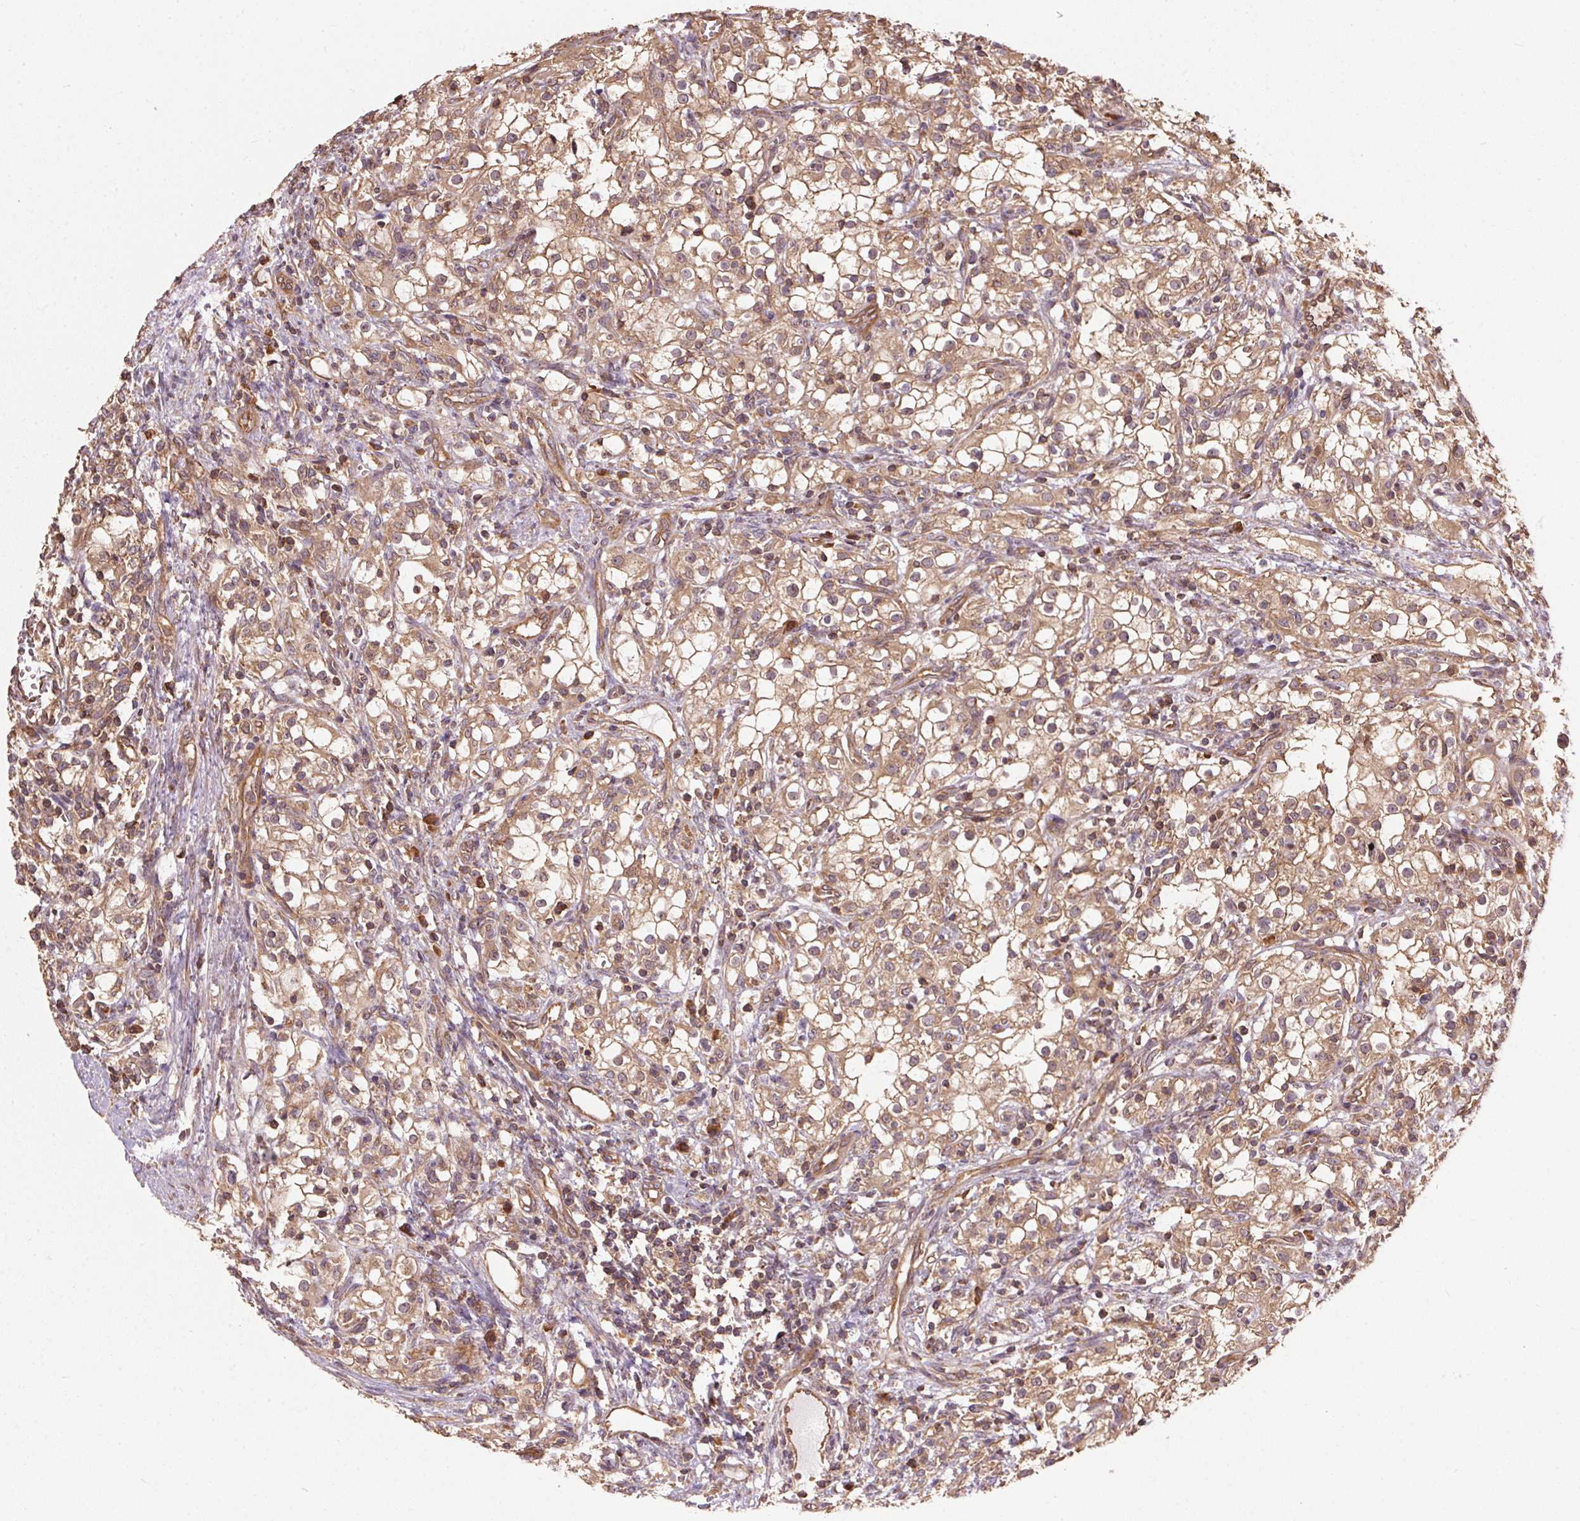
{"staining": {"intensity": "moderate", "quantity": ">75%", "location": "cytoplasmic/membranous"}, "tissue": "renal cancer", "cell_type": "Tumor cells", "image_type": "cancer", "snomed": [{"axis": "morphology", "description": "Adenocarcinoma, NOS"}, {"axis": "topography", "description": "Kidney"}], "caption": "This is an image of immunohistochemistry staining of adenocarcinoma (renal), which shows moderate positivity in the cytoplasmic/membranous of tumor cells.", "gene": "EIF2S1", "patient": {"sex": "female", "age": 74}}